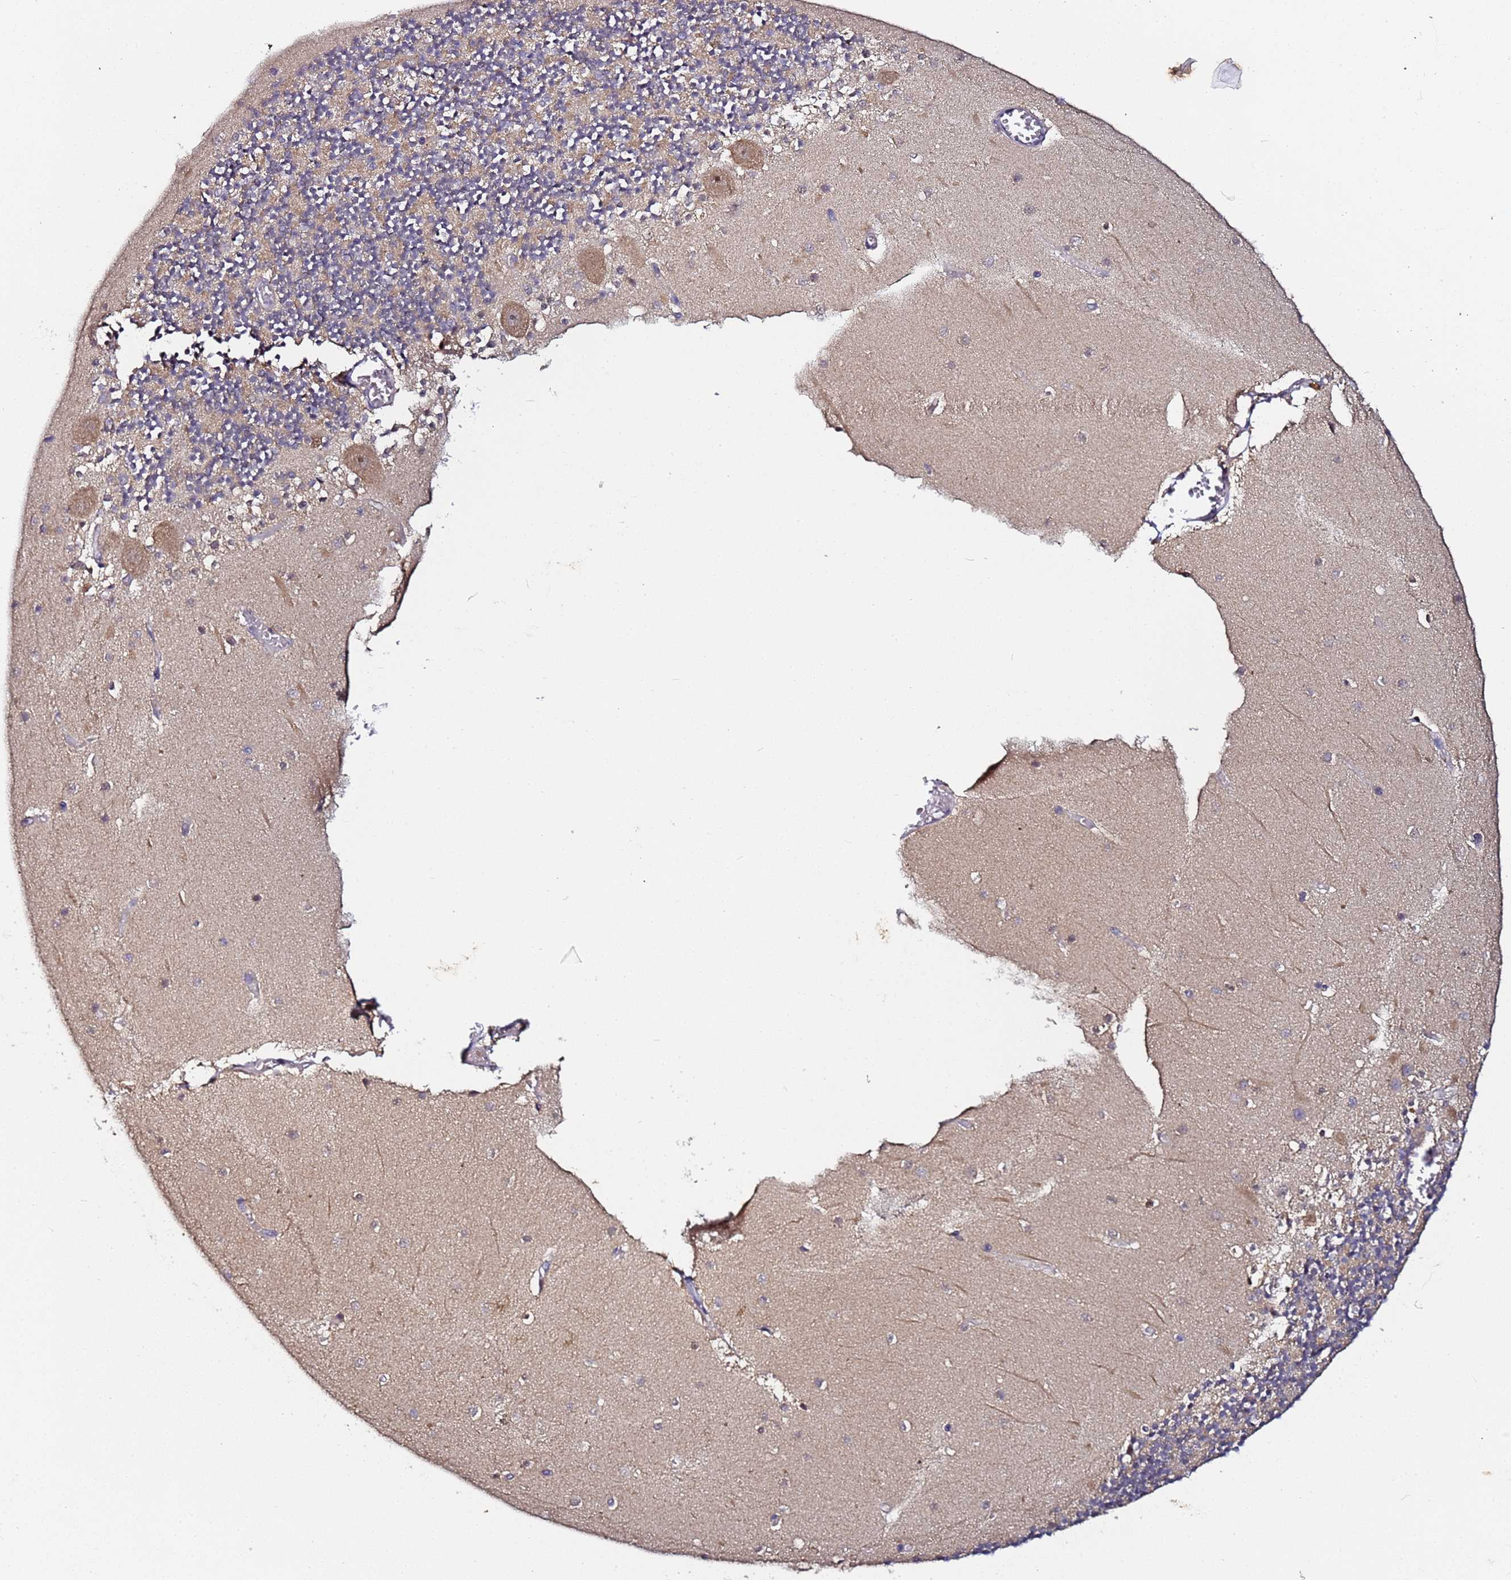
{"staining": {"intensity": "weak", "quantity": "<25%", "location": "cytoplasmic/membranous"}, "tissue": "cerebellum", "cell_type": "Cells in granular layer", "image_type": "normal", "snomed": [{"axis": "morphology", "description": "Normal tissue, NOS"}, {"axis": "topography", "description": "Cerebellum"}], "caption": "High power microscopy photomicrograph of an immunohistochemistry (IHC) micrograph of unremarkable cerebellum, revealing no significant positivity in cells in granular layer. The staining is performed using DAB brown chromogen with nuclei counter-stained in using hematoxylin.", "gene": "LRRC69", "patient": {"sex": "female", "age": 28}}